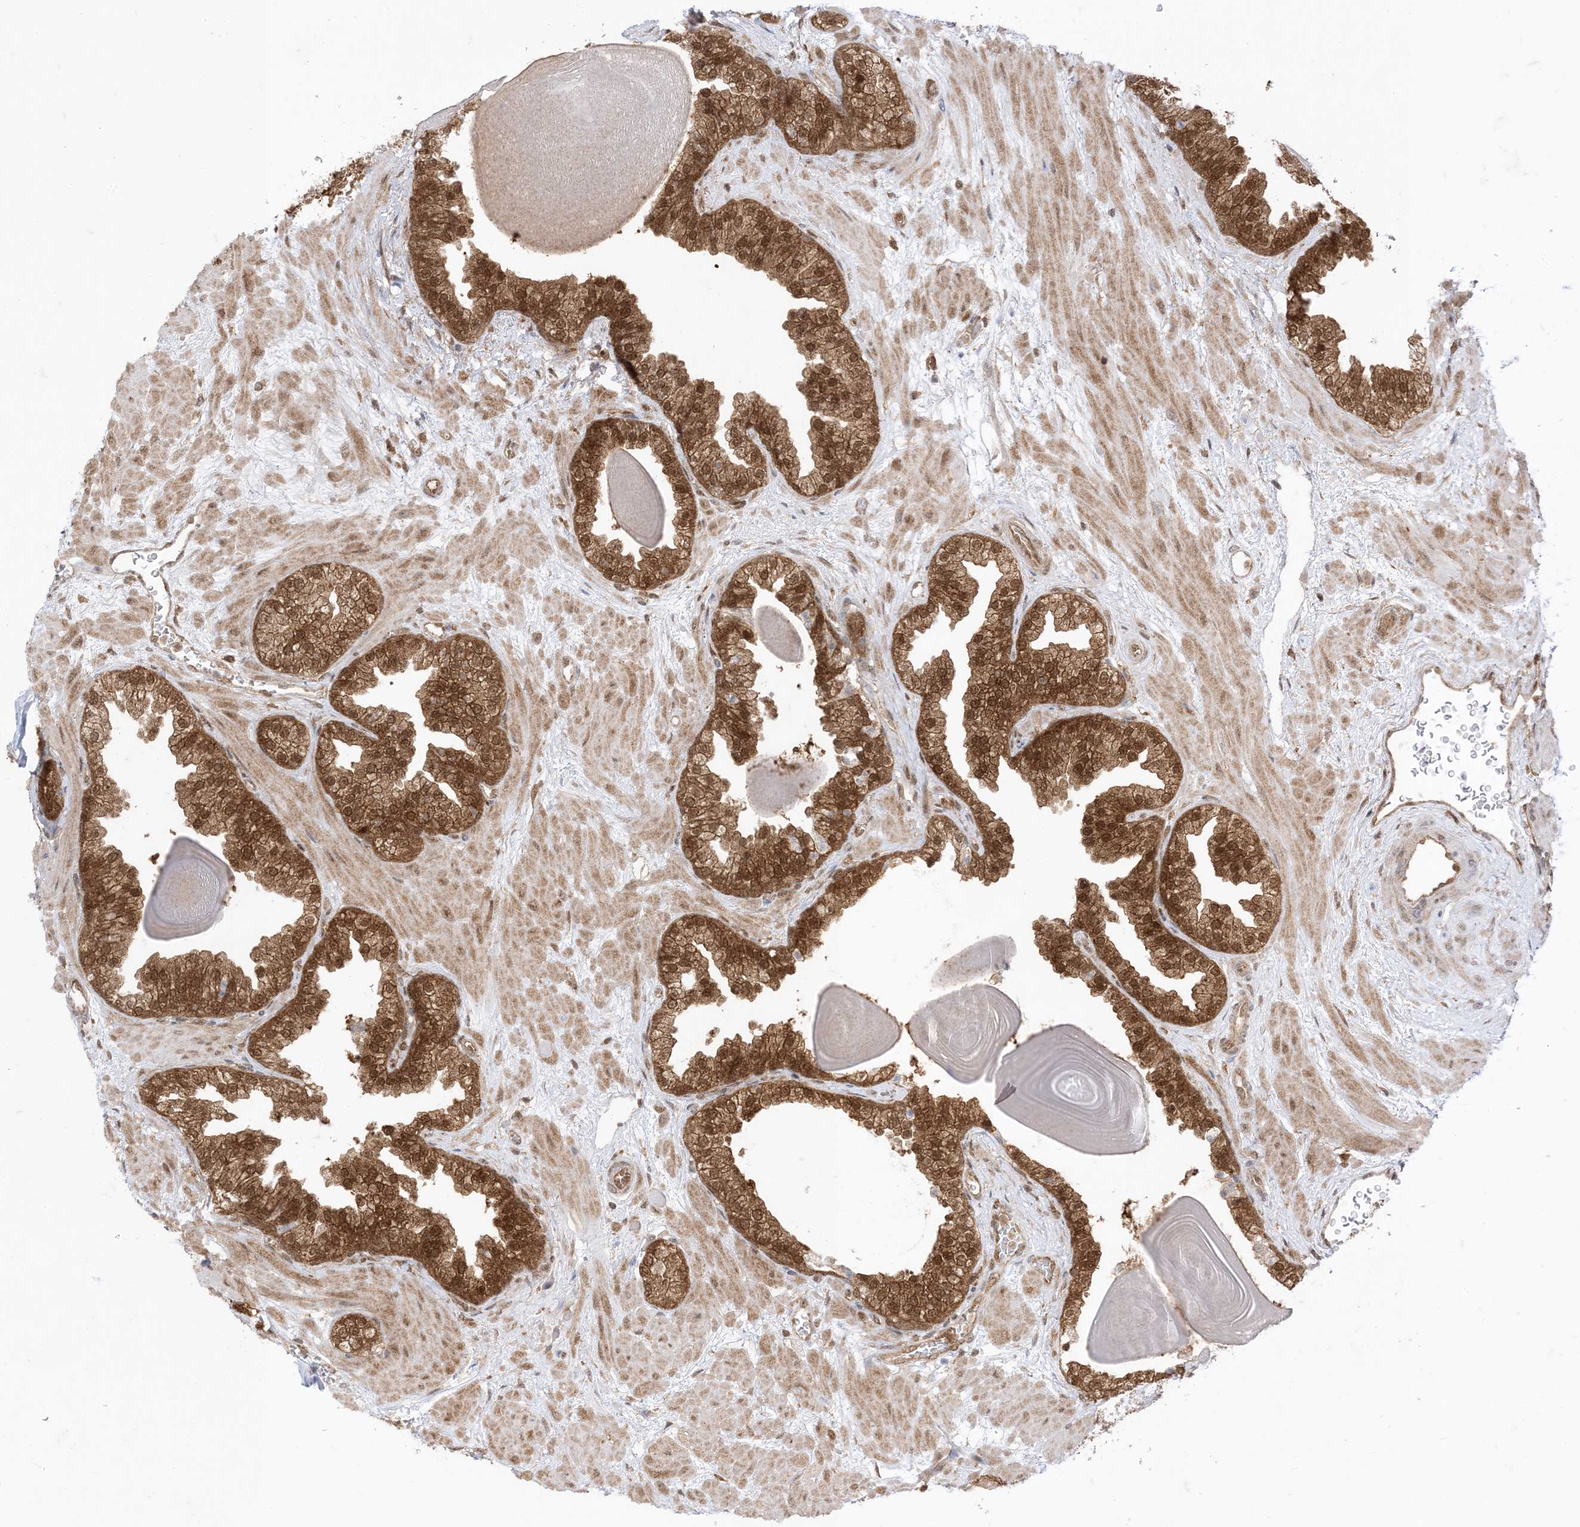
{"staining": {"intensity": "strong", "quantity": ">75%", "location": "cytoplasmic/membranous,nuclear"}, "tissue": "prostate", "cell_type": "Glandular cells", "image_type": "normal", "snomed": [{"axis": "morphology", "description": "Normal tissue, NOS"}, {"axis": "topography", "description": "Prostate"}], "caption": "The photomicrograph exhibits staining of normal prostate, revealing strong cytoplasmic/membranous,nuclear protein staining (brown color) within glandular cells. (DAB IHC, brown staining for protein, blue staining for nuclei).", "gene": "PTPA", "patient": {"sex": "male", "age": 48}}